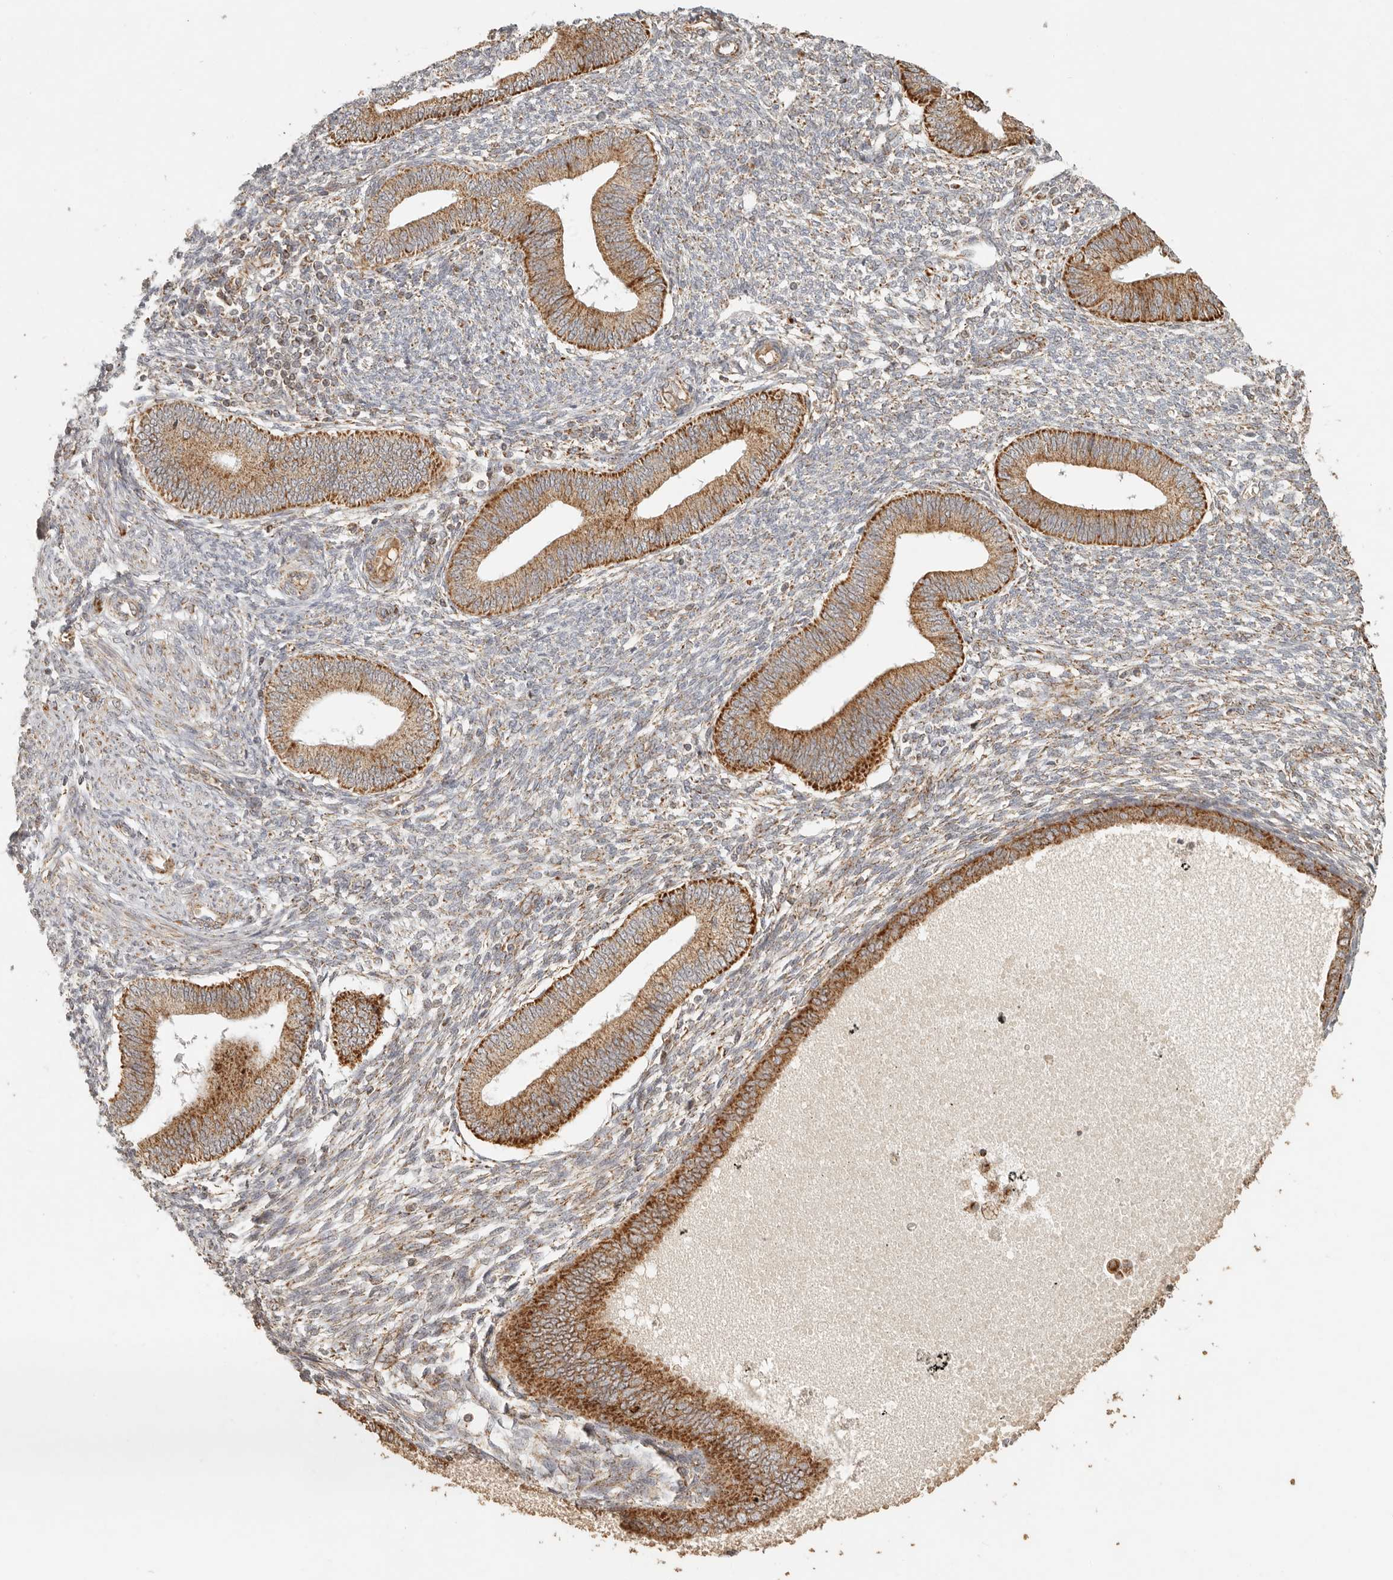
{"staining": {"intensity": "weak", "quantity": "25%-75%", "location": "cytoplasmic/membranous"}, "tissue": "endometrium", "cell_type": "Cells in endometrial stroma", "image_type": "normal", "snomed": [{"axis": "morphology", "description": "Normal tissue, NOS"}, {"axis": "topography", "description": "Endometrium"}], "caption": "A photomicrograph of endometrium stained for a protein shows weak cytoplasmic/membranous brown staining in cells in endometrial stroma. The staining was performed using DAB (3,3'-diaminobenzidine), with brown indicating positive protein expression. Nuclei are stained blue with hematoxylin.", "gene": "MRPL55", "patient": {"sex": "female", "age": 46}}